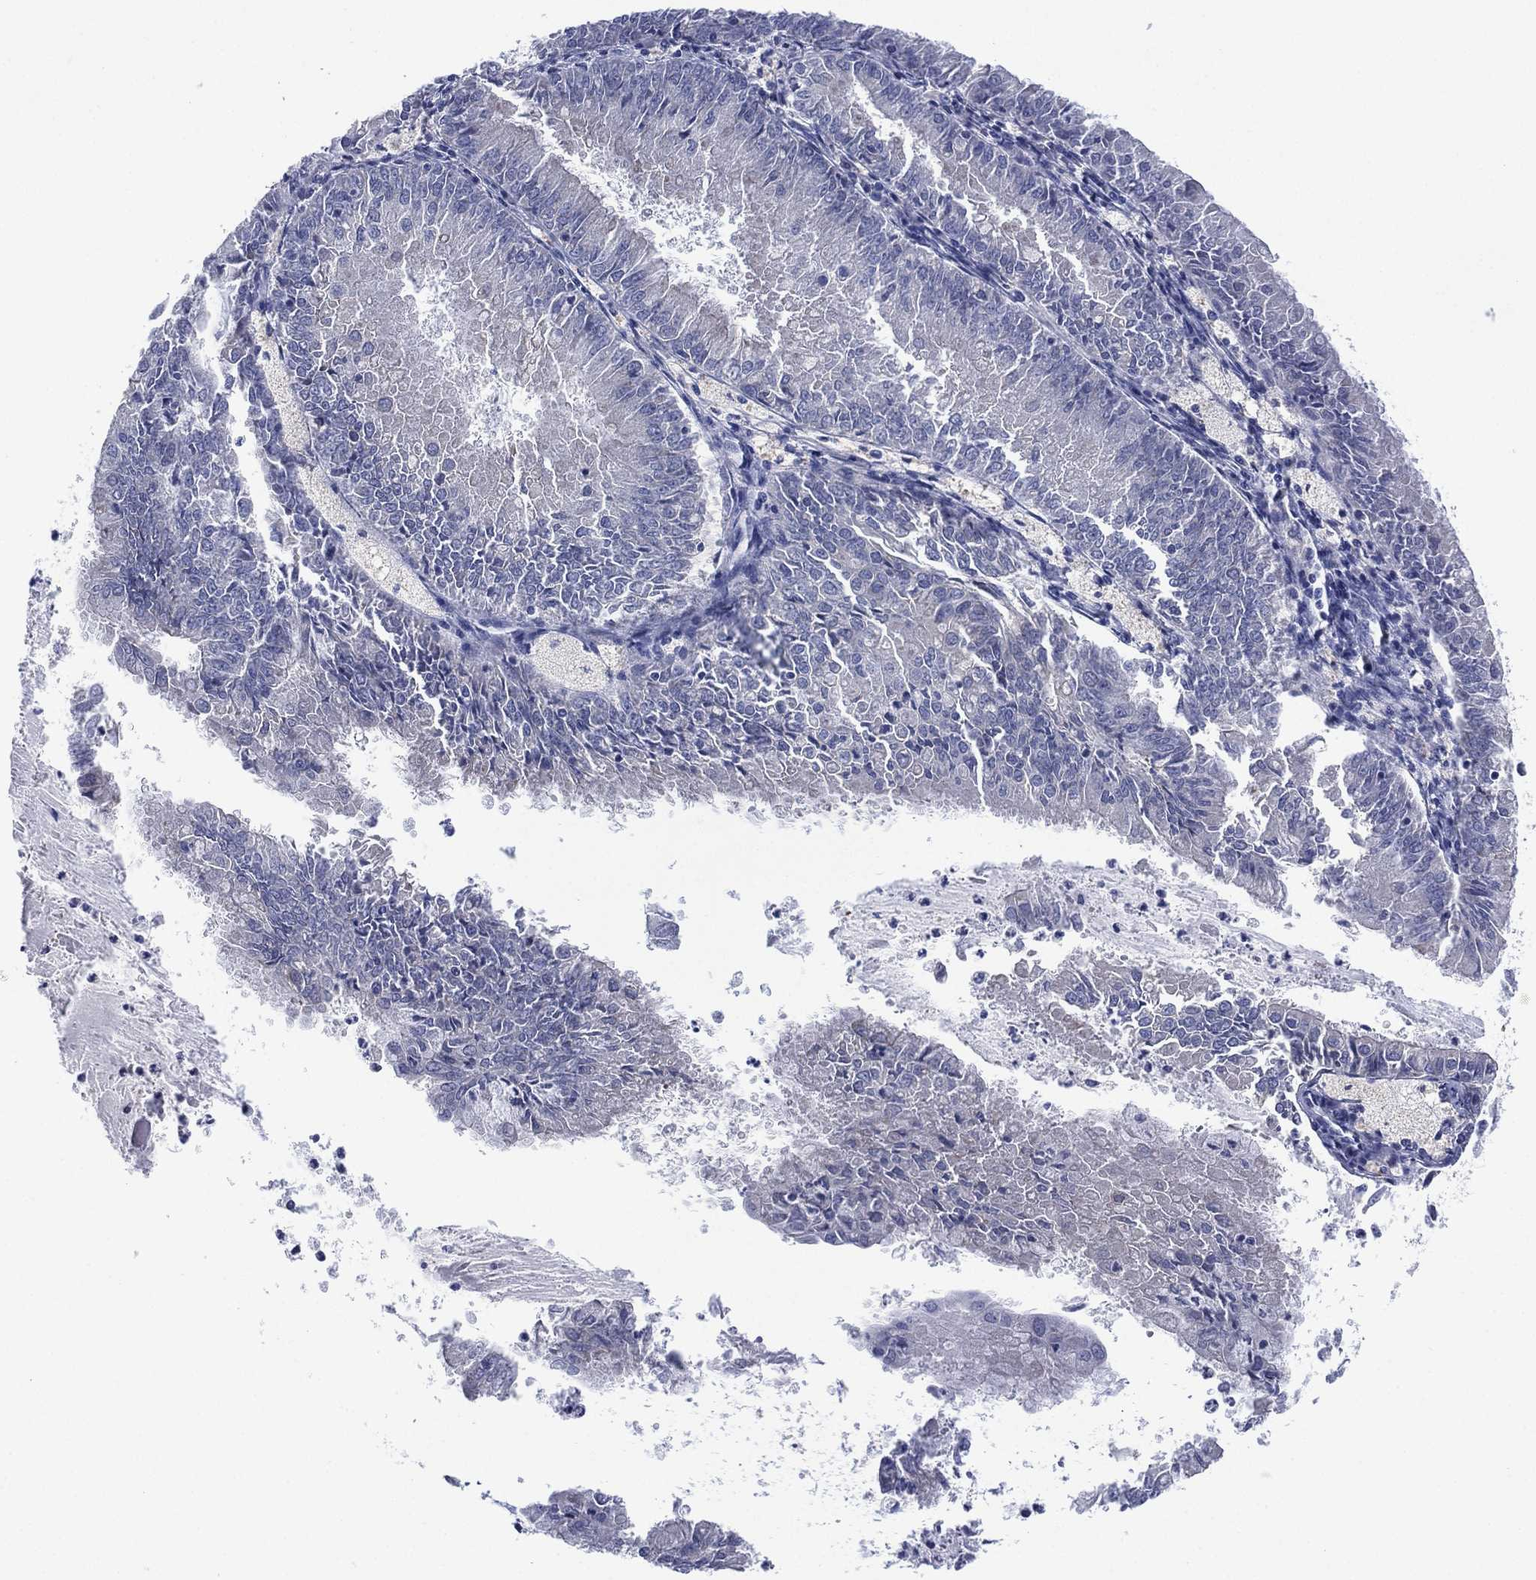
{"staining": {"intensity": "negative", "quantity": "none", "location": "none"}, "tissue": "endometrial cancer", "cell_type": "Tumor cells", "image_type": "cancer", "snomed": [{"axis": "morphology", "description": "Adenocarcinoma, NOS"}, {"axis": "topography", "description": "Endometrium"}], "caption": "Image shows no protein expression in tumor cells of endometrial cancer tissue.", "gene": "CHRNA3", "patient": {"sex": "female", "age": 57}}